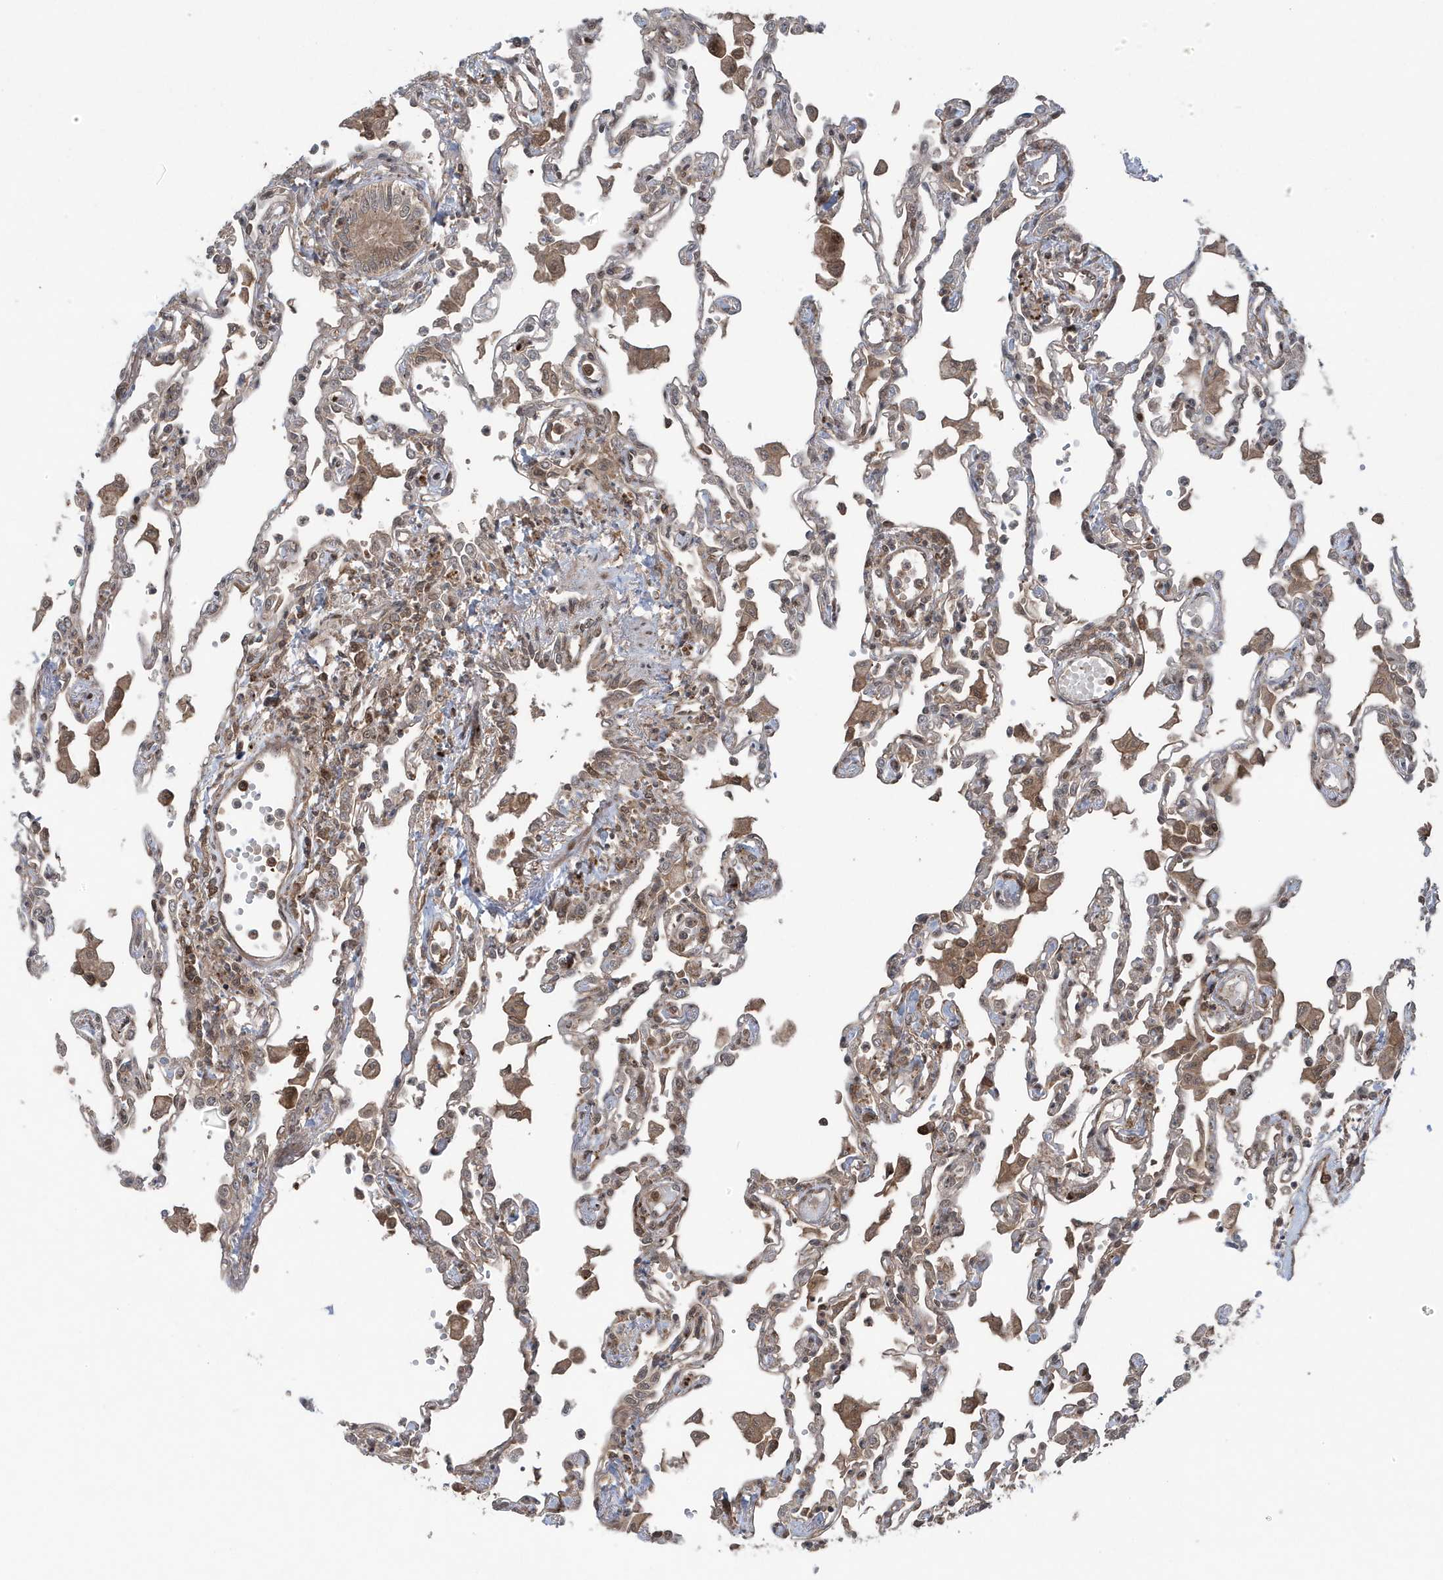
{"staining": {"intensity": "moderate", "quantity": "<25%", "location": "cytoplasmic/membranous"}, "tissue": "lung", "cell_type": "Alveolar cells", "image_type": "normal", "snomed": [{"axis": "morphology", "description": "Normal tissue, NOS"}, {"axis": "topography", "description": "Bronchus"}, {"axis": "topography", "description": "Lung"}], "caption": "Lung stained with DAB (3,3'-diaminobenzidine) immunohistochemistry exhibits low levels of moderate cytoplasmic/membranous positivity in about <25% of alveolar cells. (brown staining indicates protein expression, while blue staining denotes nuclei).", "gene": "MAPK1IP1L", "patient": {"sex": "female", "age": 49}}